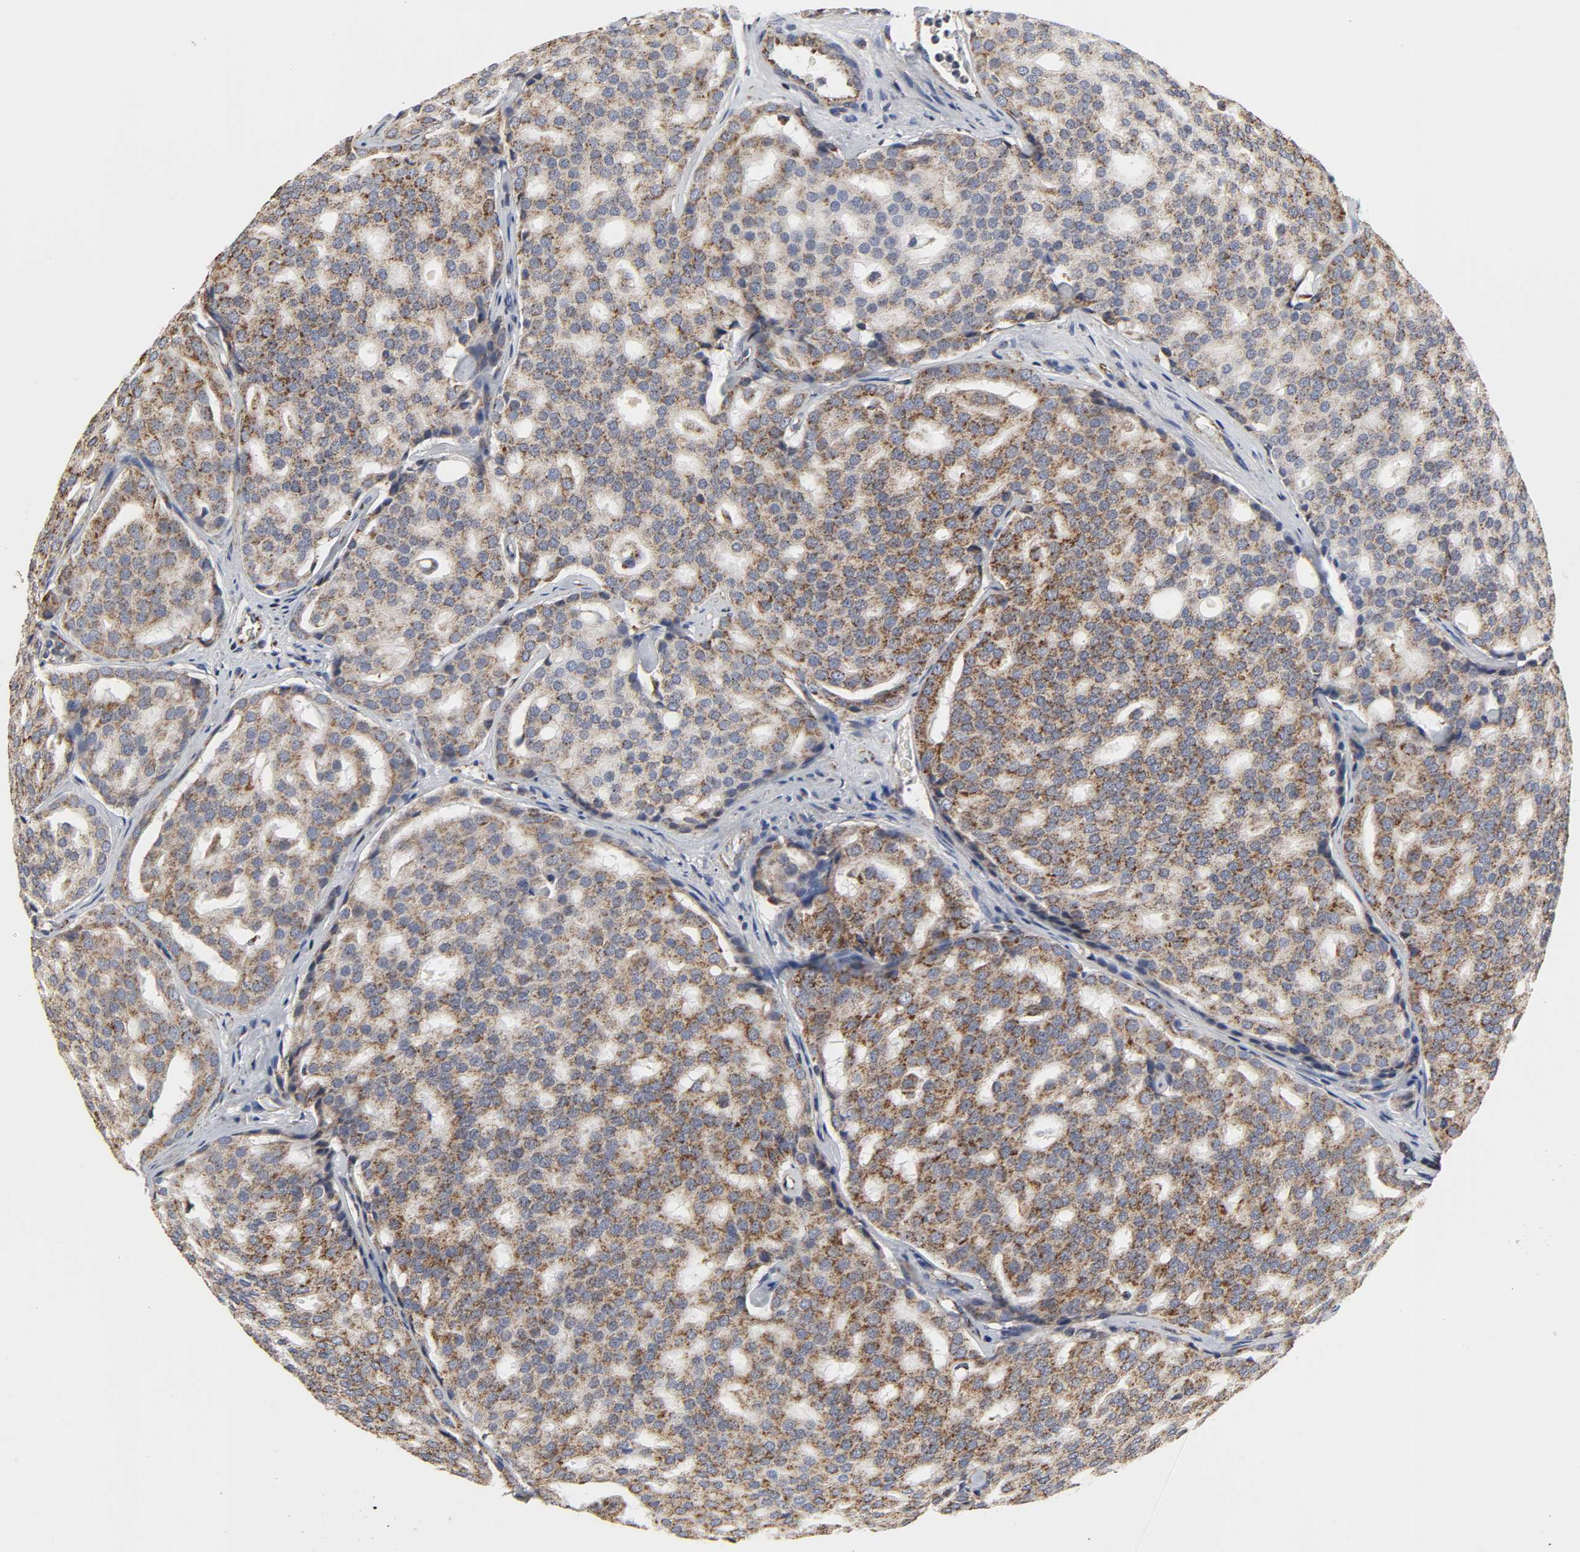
{"staining": {"intensity": "strong", "quantity": ">75%", "location": "cytoplasmic/membranous"}, "tissue": "prostate cancer", "cell_type": "Tumor cells", "image_type": "cancer", "snomed": [{"axis": "morphology", "description": "Adenocarcinoma, High grade"}, {"axis": "topography", "description": "Prostate"}], "caption": "About >75% of tumor cells in human prostate adenocarcinoma (high-grade) demonstrate strong cytoplasmic/membranous protein expression as visualized by brown immunohistochemical staining.", "gene": "COX6B1", "patient": {"sex": "male", "age": 64}}